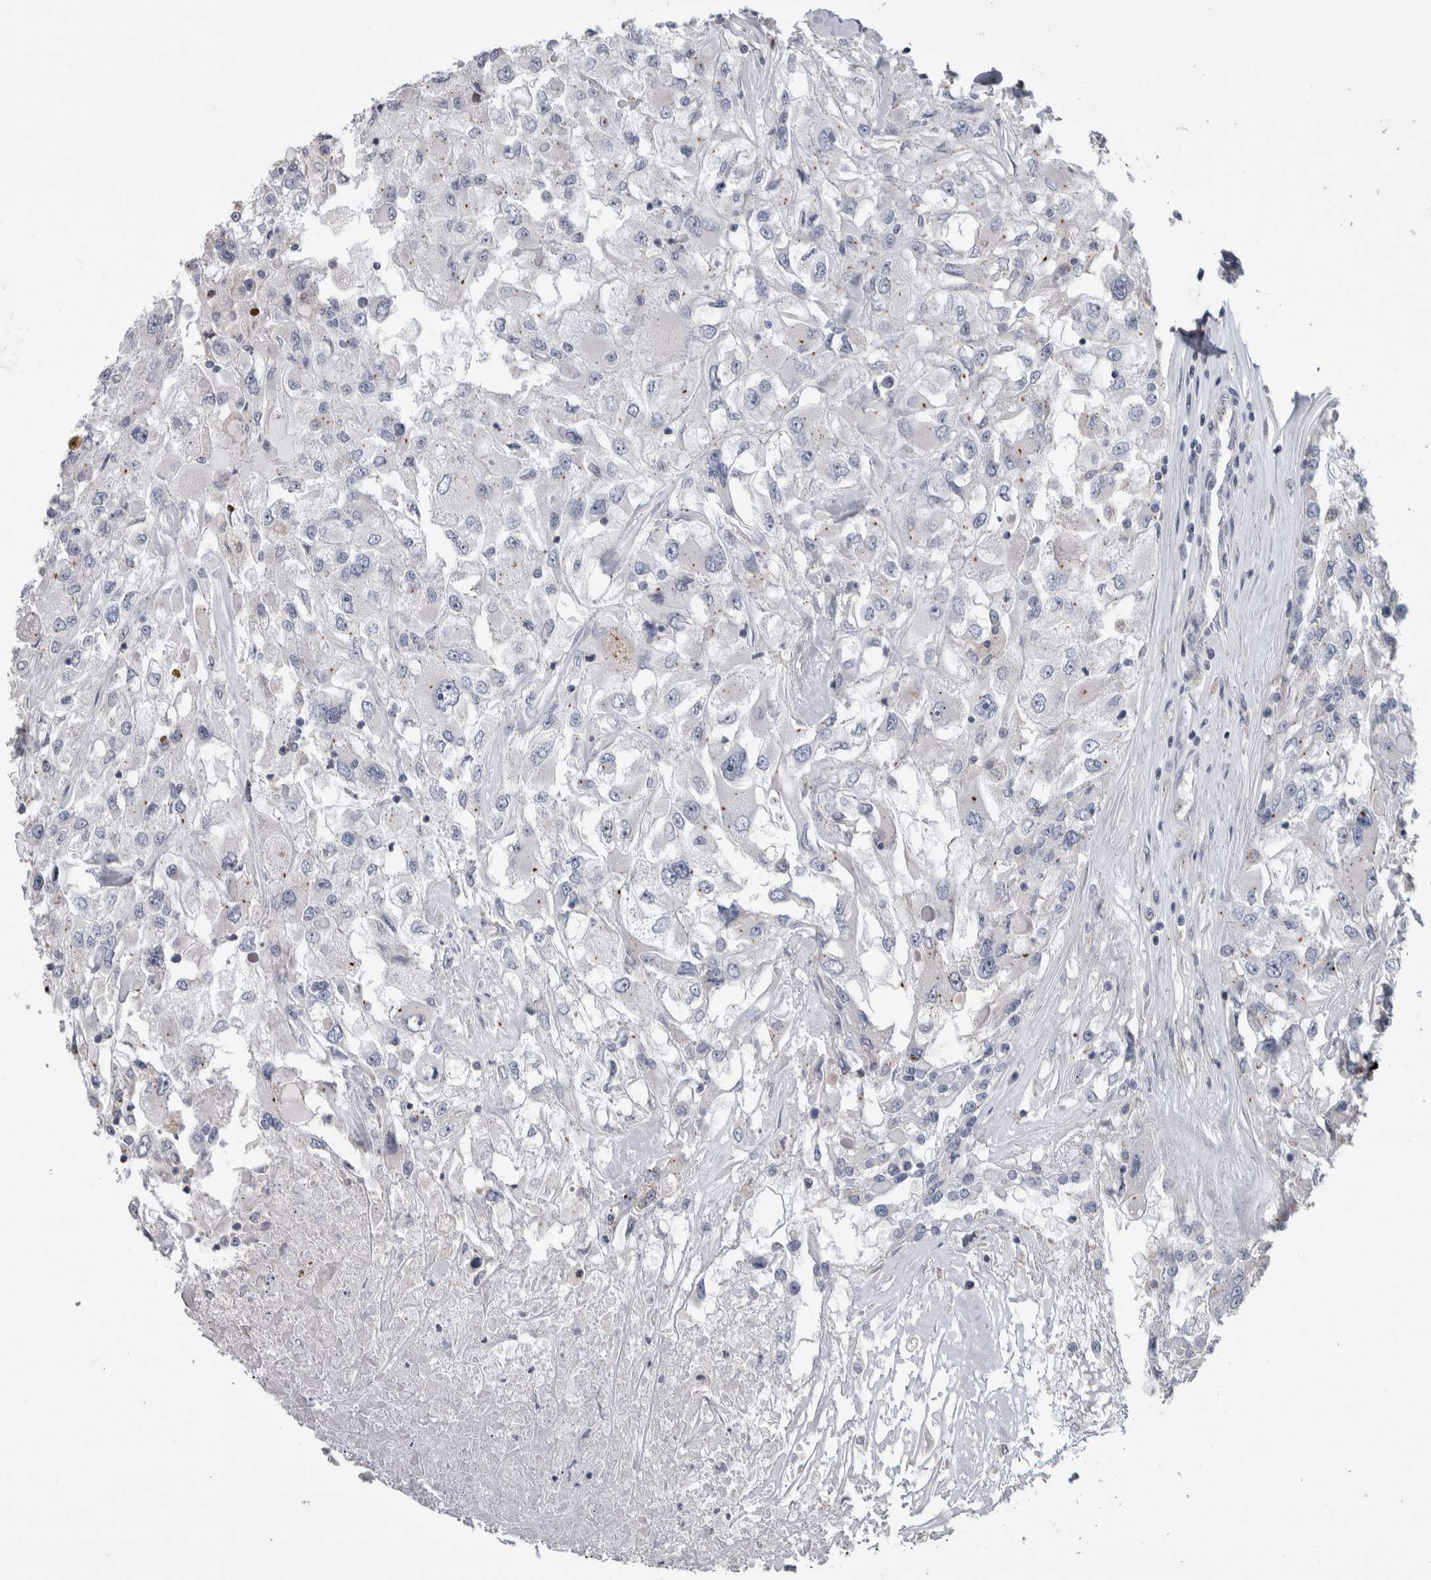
{"staining": {"intensity": "negative", "quantity": "none", "location": "none"}, "tissue": "renal cancer", "cell_type": "Tumor cells", "image_type": "cancer", "snomed": [{"axis": "morphology", "description": "Adenocarcinoma, NOS"}, {"axis": "topography", "description": "Kidney"}], "caption": "IHC of human adenocarcinoma (renal) shows no expression in tumor cells. (DAB IHC, high magnification).", "gene": "IL33", "patient": {"sex": "female", "age": 52}}